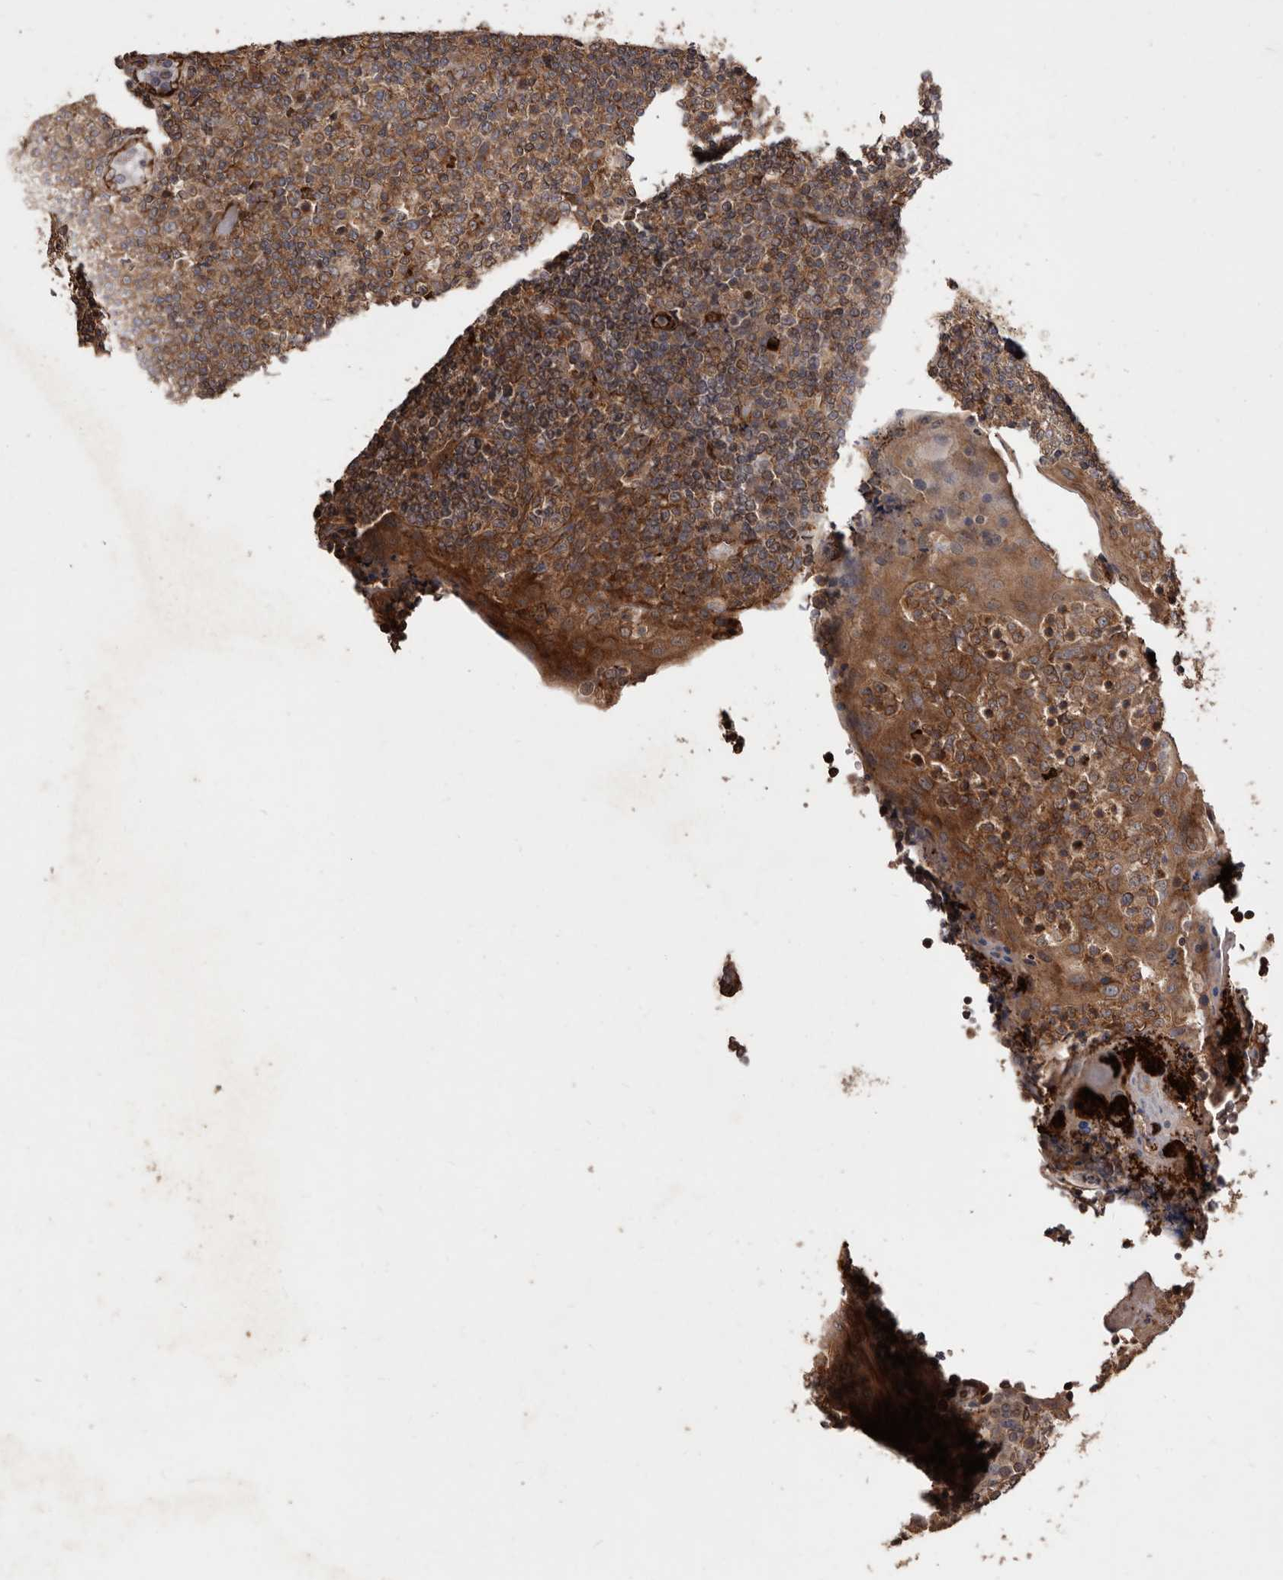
{"staining": {"intensity": "weak", "quantity": ">75%", "location": "cytoplasmic/membranous"}, "tissue": "tonsil", "cell_type": "Germinal center cells", "image_type": "normal", "snomed": [{"axis": "morphology", "description": "Normal tissue, NOS"}, {"axis": "topography", "description": "Tonsil"}], "caption": "Germinal center cells demonstrate weak cytoplasmic/membranous positivity in approximately >75% of cells in normal tonsil.", "gene": "FLAD1", "patient": {"sex": "female", "age": 19}}